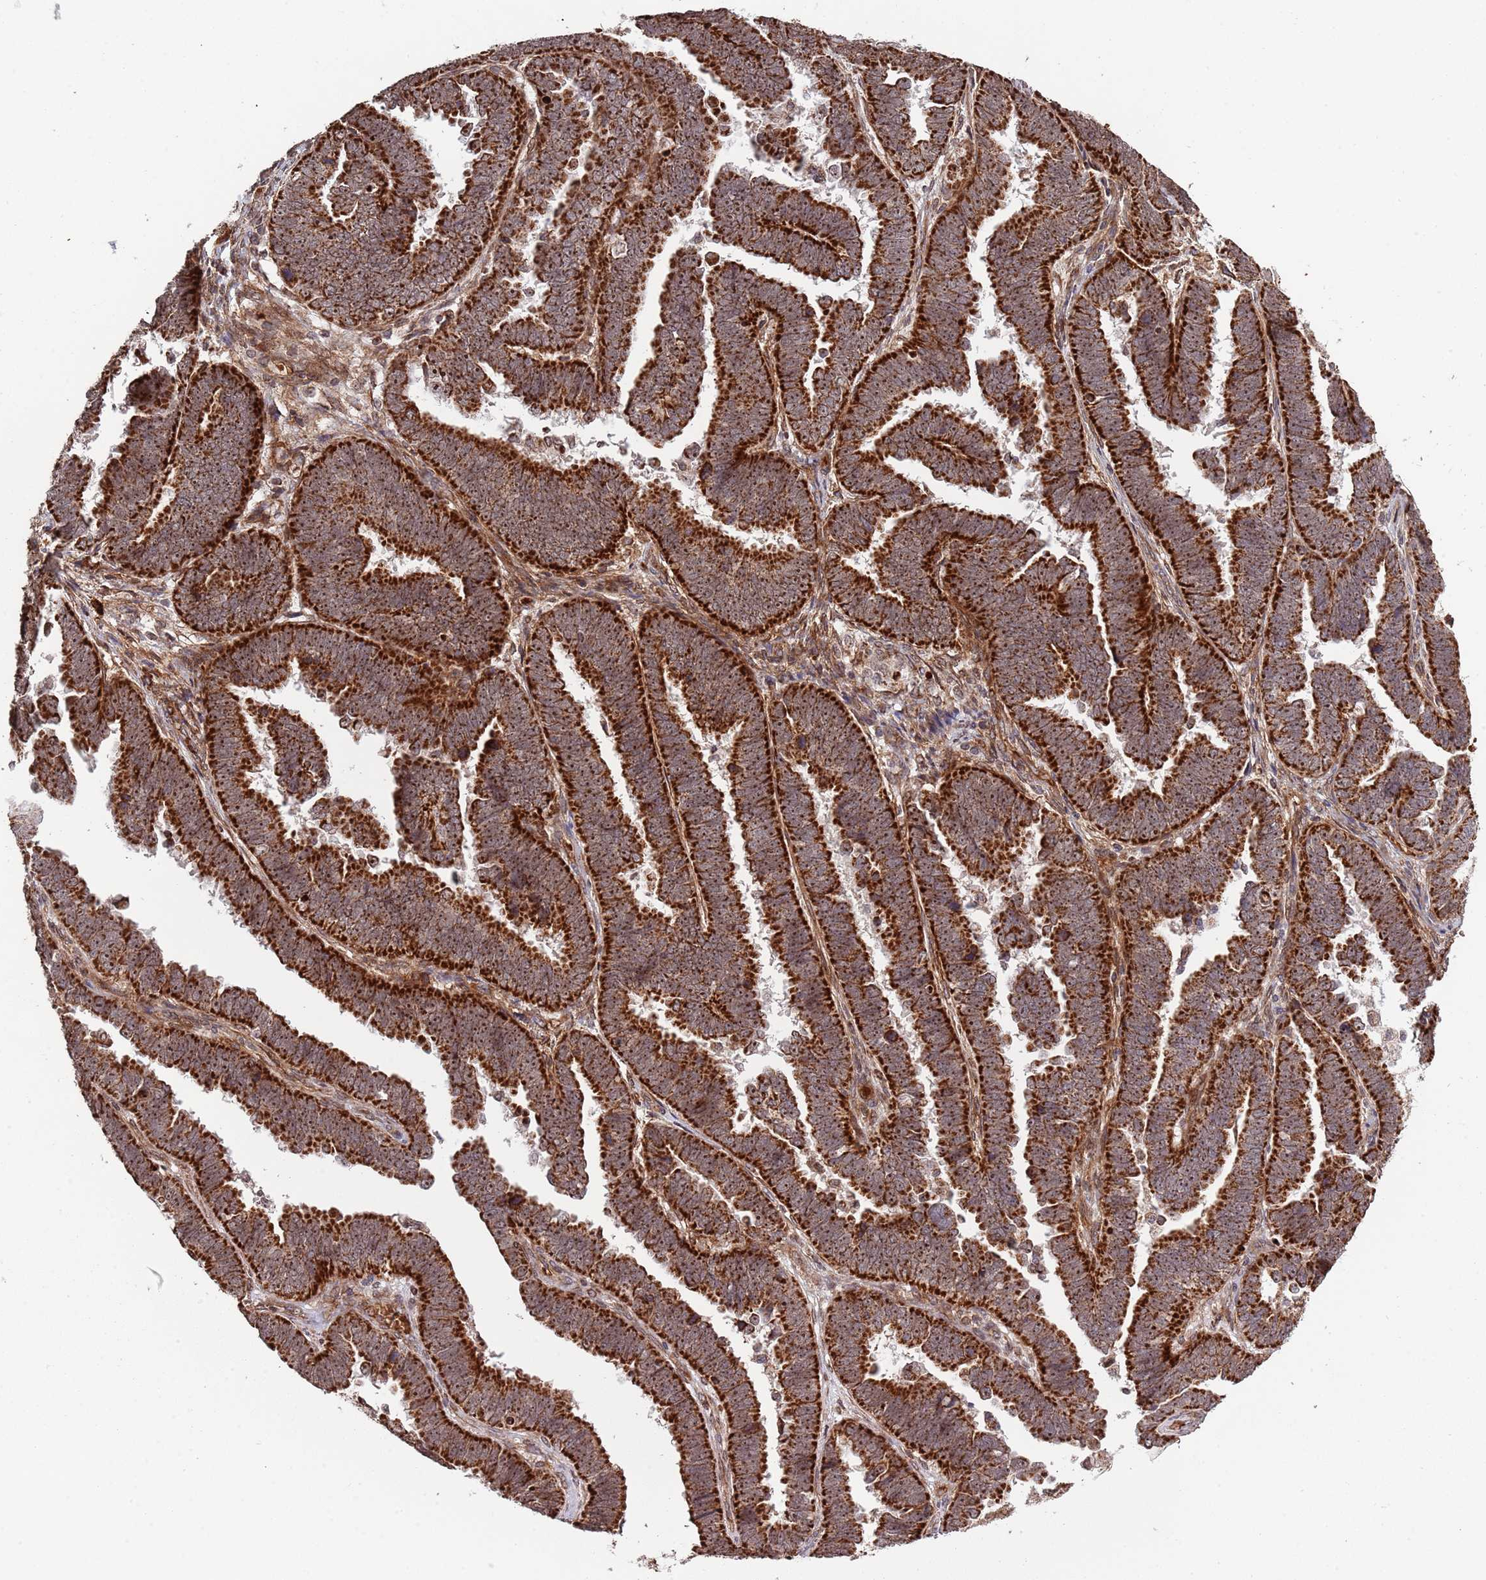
{"staining": {"intensity": "strong", "quantity": ">75%", "location": "cytoplasmic/membranous,nuclear"}, "tissue": "endometrial cancer", "cell_type": "Tumor cells", "image_type": "cancer", "snomed": [{"axis": "morphology", "description": "Adenocarcinoma, NOS"}, {"axis": "topography", "description": "Endometrium"}], "caption": "Endometrial cancer tissue reveals strong cytoplasmic/membranous and nuclear staining in about >75% of tumor cells, visualized by immunohistochemistry.", "gene": "DCHS1", "patient": {"sex": "female", "age": 75}}